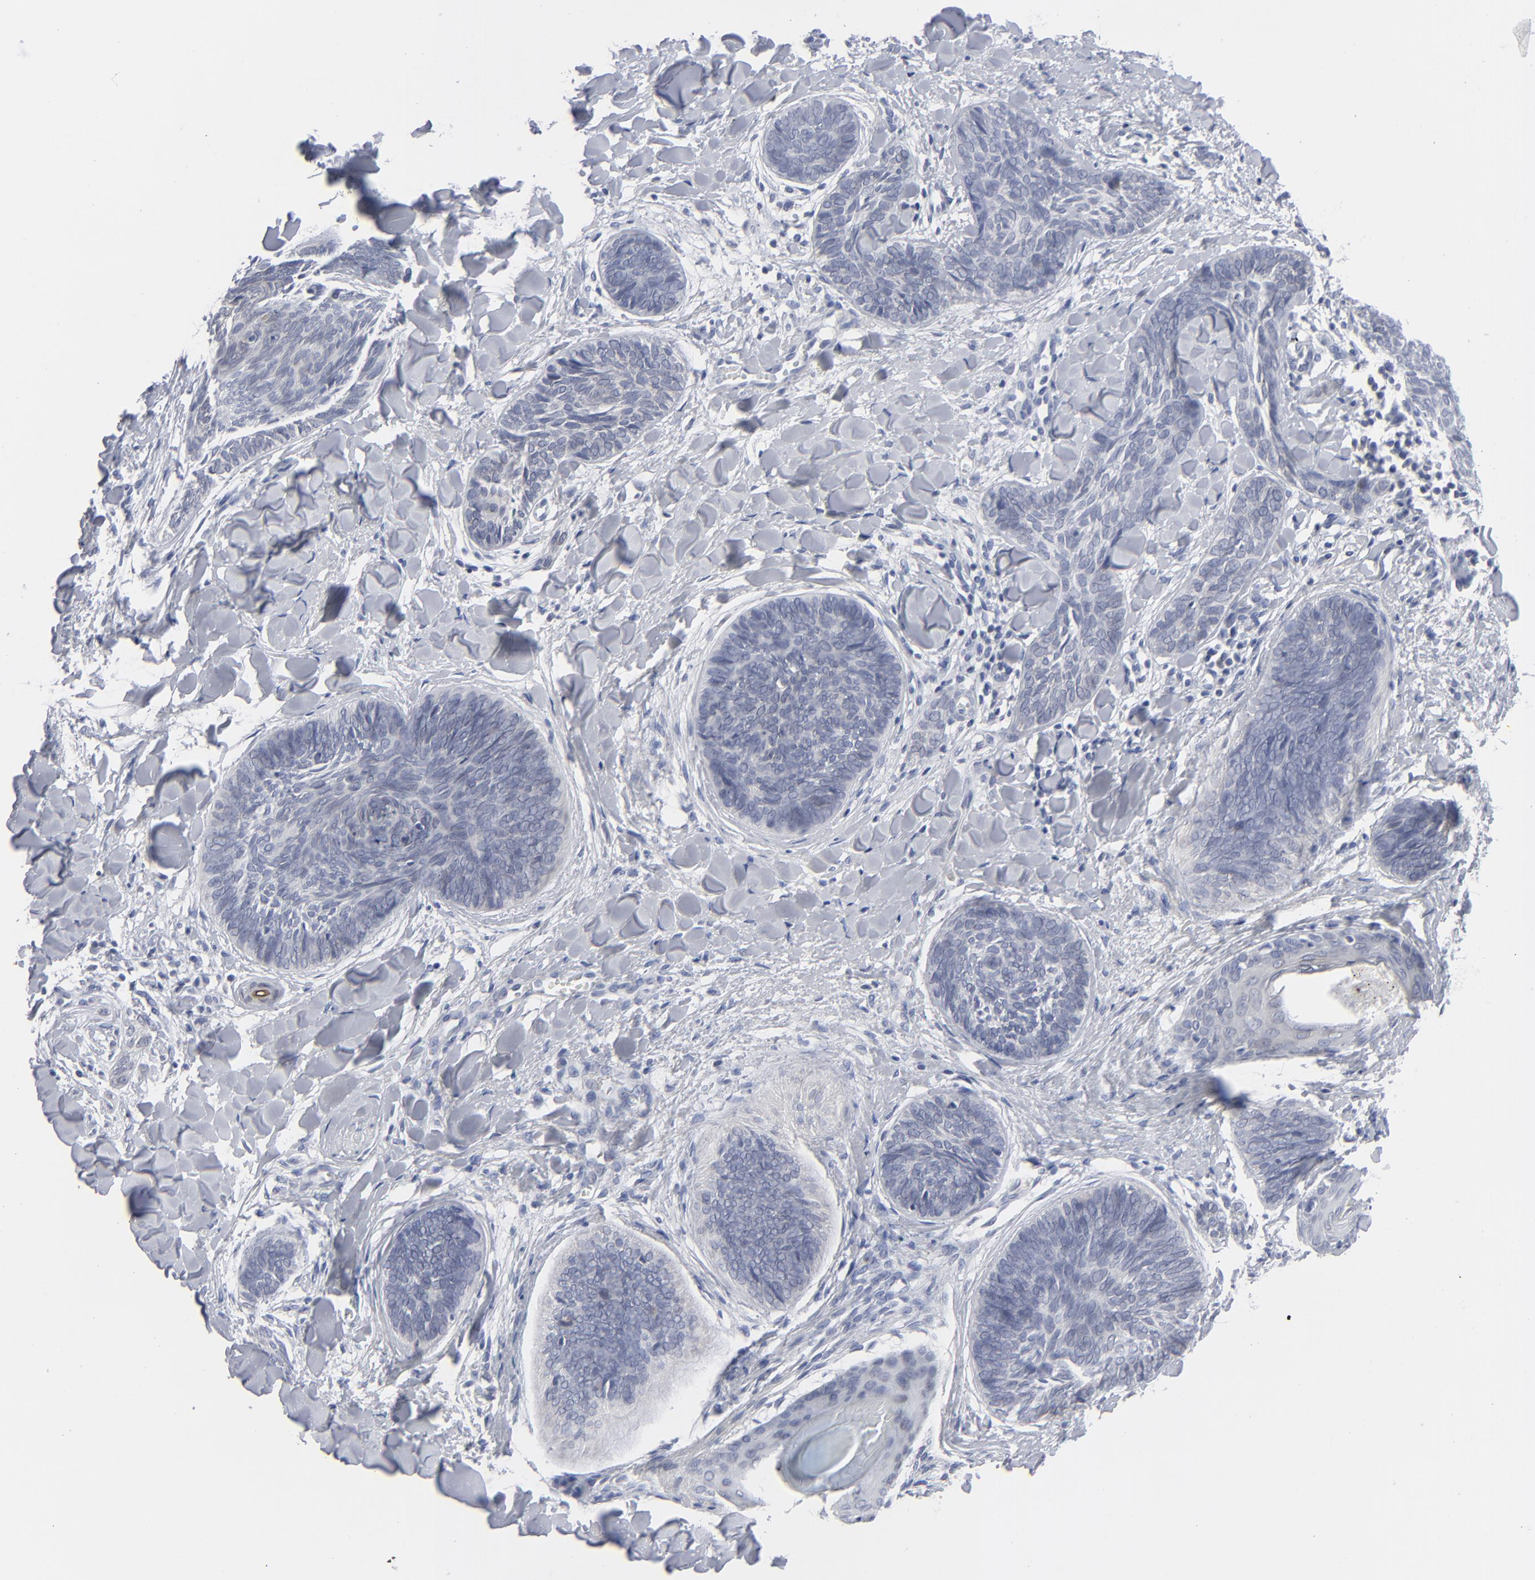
{"staining": {"intensity": "negative", "quantity": "none", "location": "none"}, "tissue": "skin cancer", "cell_type": "Tumor cells", "image_type": "cancer", "snomed": [{"axis": "morphology", "description": "Basal cell carcinoma"}, {"axis": "topography", "description": "Skin"}], "caption": "Immunohistochemistry (IHC) histopathology image of neoplastic tissue: human basal cell carcinoma (skin) stained with DAB (3,3'-diaminobenzidine) shows no significant protein expression in tumor cells. The staining is performed using DAB (3,3'-diaminobenzidine) brown chromogen with nuclei counter-stained in using hematoxylin.", "gene": "NUP88", "patient": {"sex": "female", "age": 81}}